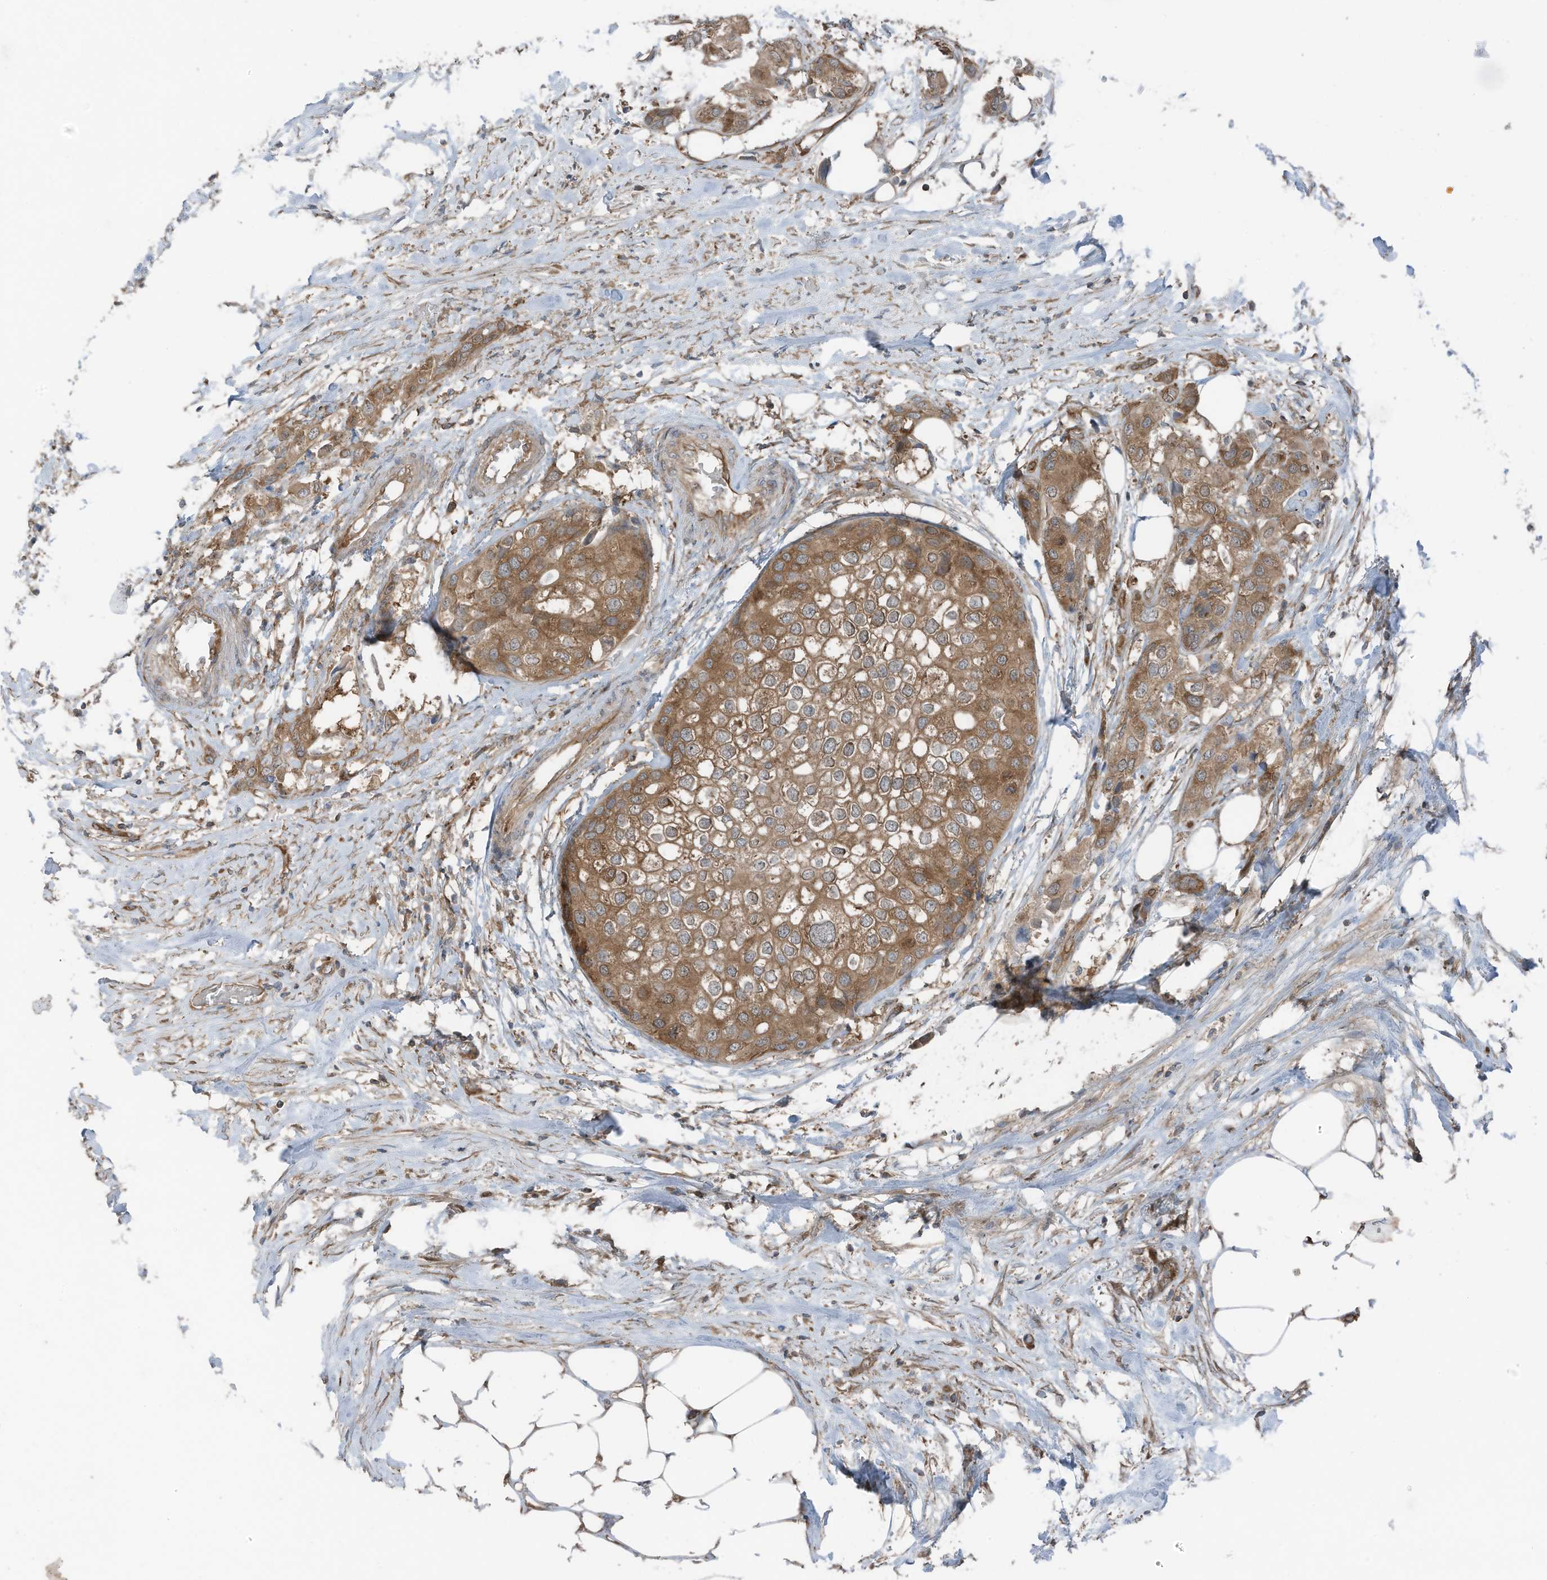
{"staining": {"intensity": "moderate", "quantity": ">75%", "location": "cytoplasmic/membranous"}, "tissue": "urothelial cancer", "cell_type": "Tumor cells", "image_type": "cancer", "snomed": [{"axis": "morphology", "description": "Urothelial carcinoma, High grade"}, {"axis": "topography", "description": "Urinary bladder"}], "caption": "Immunohistochemical staining of urothelial carcinoma (high-grade) demonstrates medium levels of moderate cytoplasmic/membranous protein staining in approximately >75% of tumor cells.", "gene": "TXNDC9", "patient": {"sex": "male", "age": 64}}